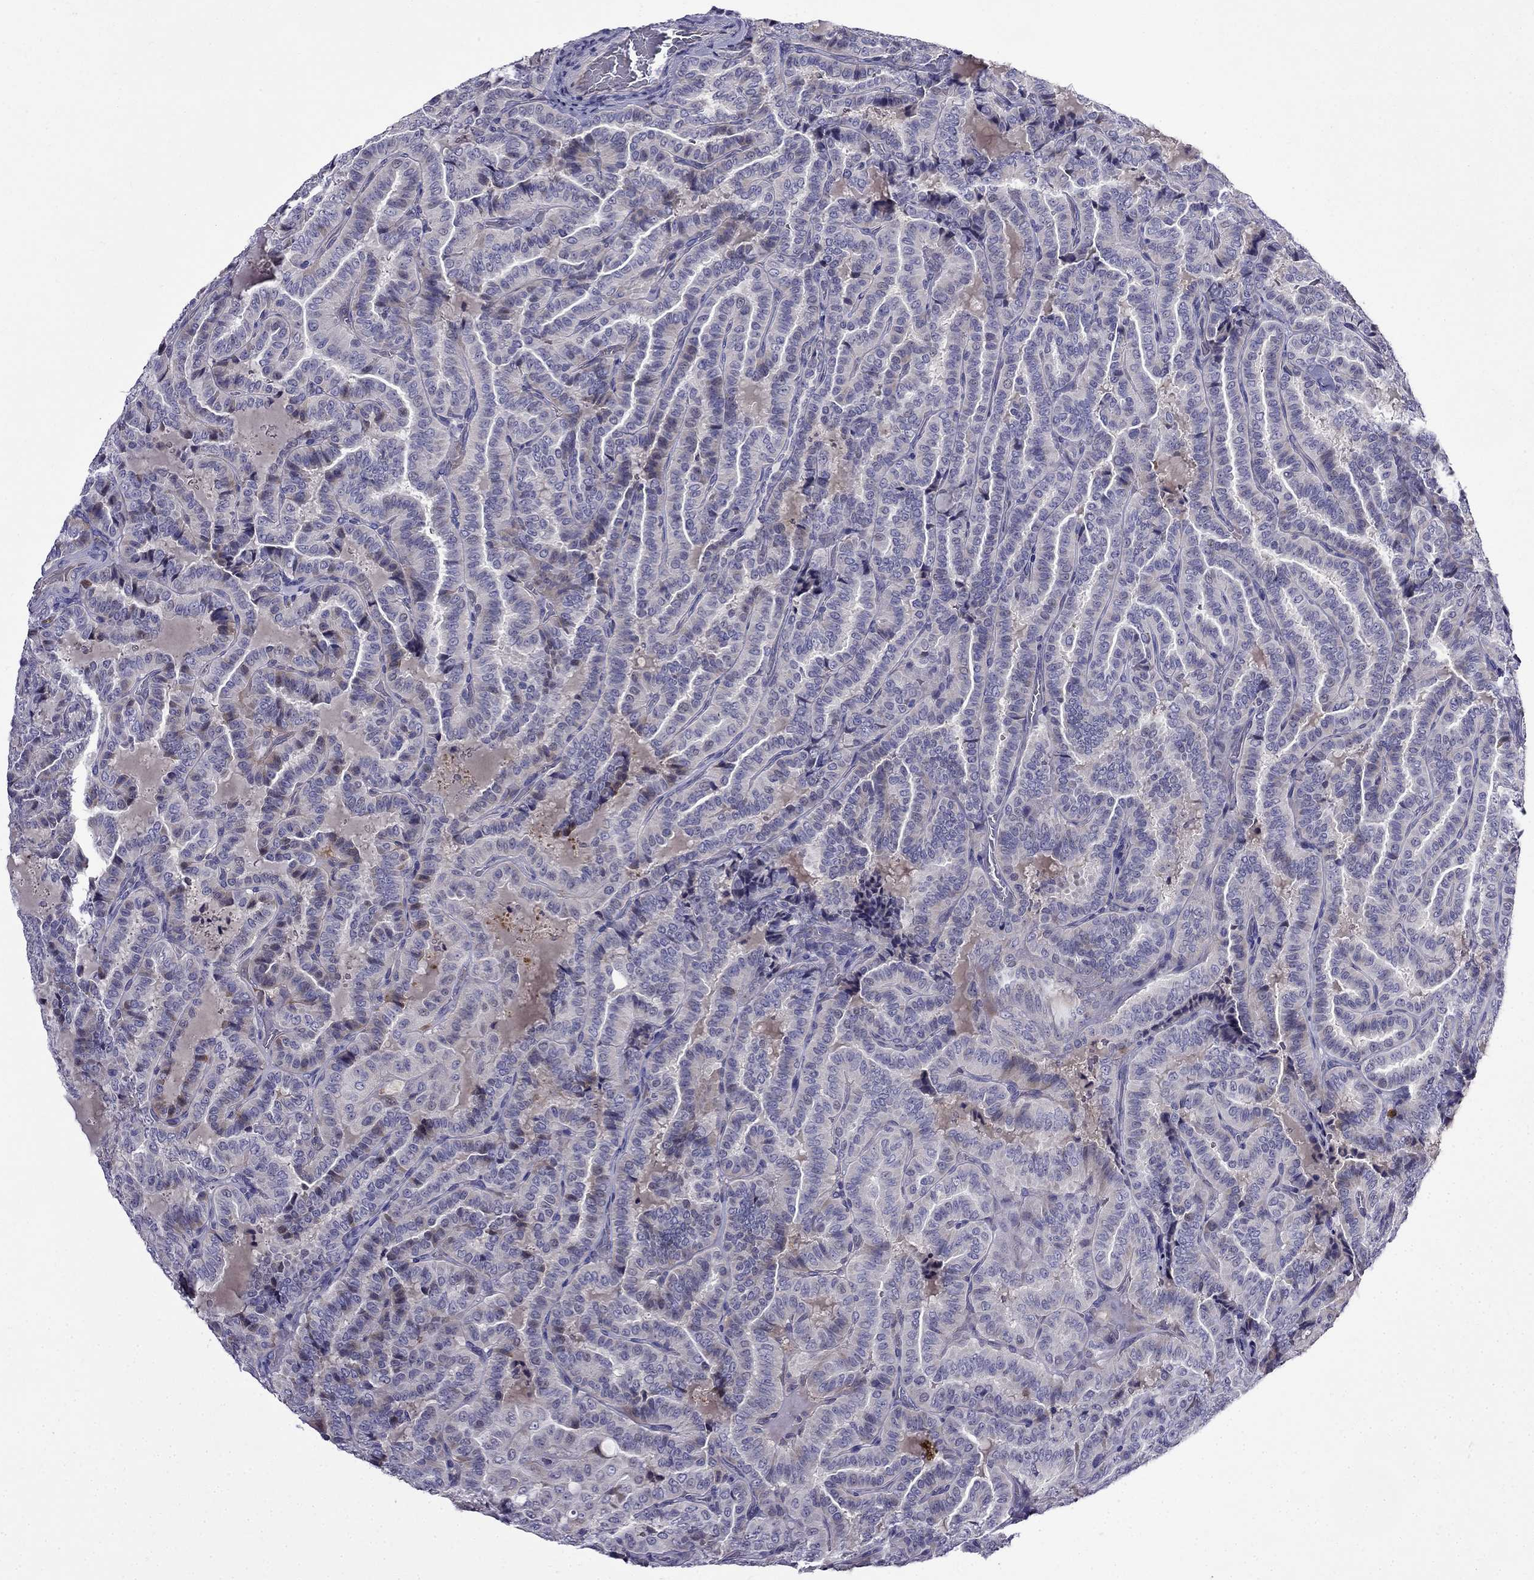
{"staining": {"intensity": "negative", "quantity": "none", "location": "none"}, "tissue": "thyroid cancer", "cell_type": "Tumor cells", "image_type": "cancer", "snomed": [{"axis": "morphology", "description": "Papillary adenocarcinoma, NOS"}, {"axis": "topography", "description": "Thyroid gland"}], "caption": "Histopathology image shows no significant protein expression in tumor cells of thyroid cancer (papillary adenocarcinoma).", "gene": "PI16", "patient": {"sex": "female", "age": 39}}